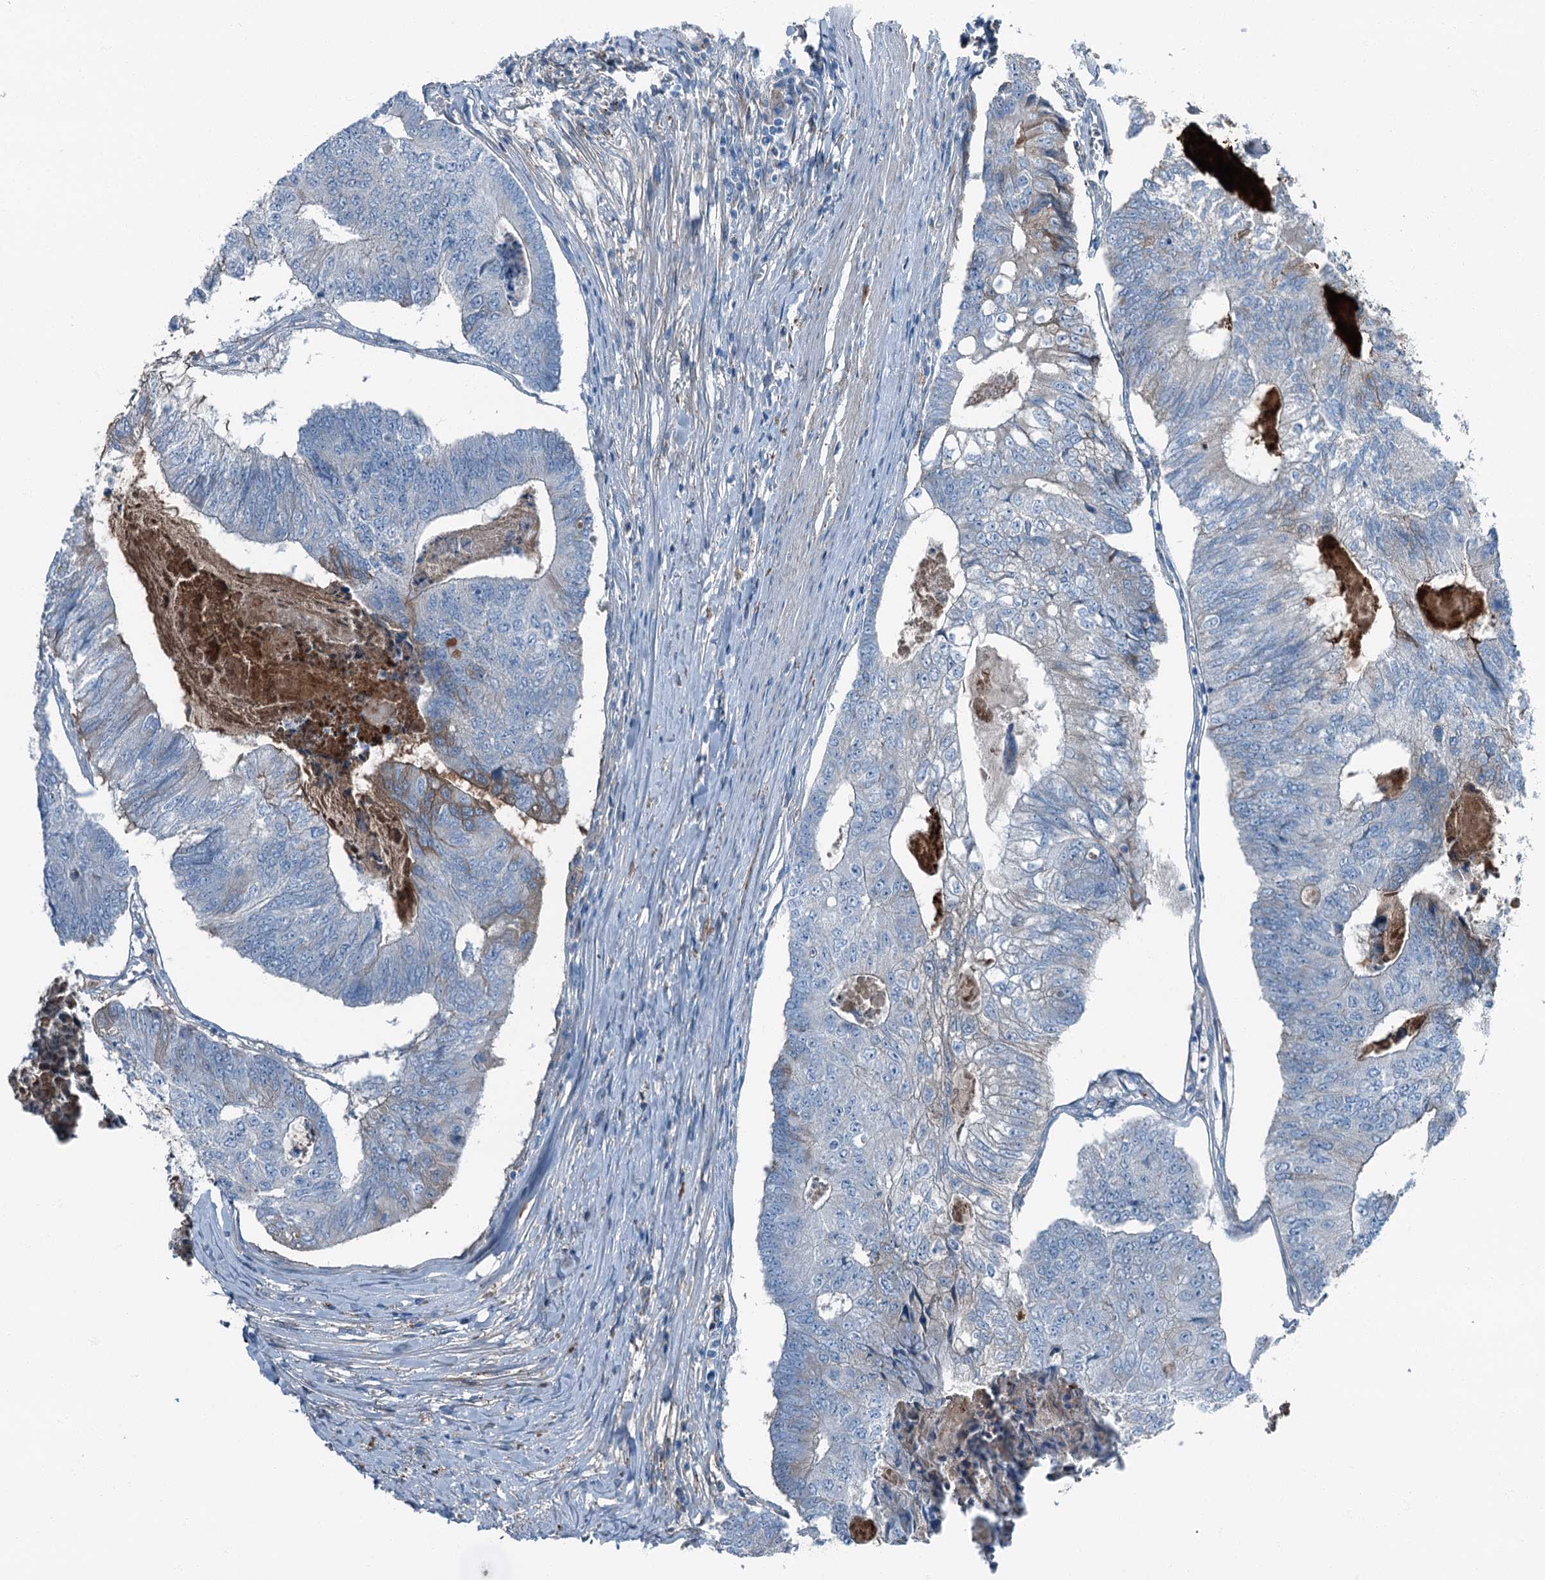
{"staining": {"intensity": "negative", "quantity": "none", "location": "none"}, "tissue": "colorectal cancer", "cell_type": "Tumor cells", "image_type": "cancer", "snomed": [{"axis": "morphology", "description": "Adenocarcinoma, NOS"}, {"axis": "topography", "description": "Colon"}], "caption": "The immunohistochemistry (IHC) micrograph has no significant expression in tumor cells of adenocarcinoma (colorectal) tissue. (Stains: DAB immunohistochemistry (IHC) with hematoxylin counter stain, Microscopy: brightfield microscopy at high magnification).", "gene": "AXL", "patient": {"sex": "female", "age": 67}}